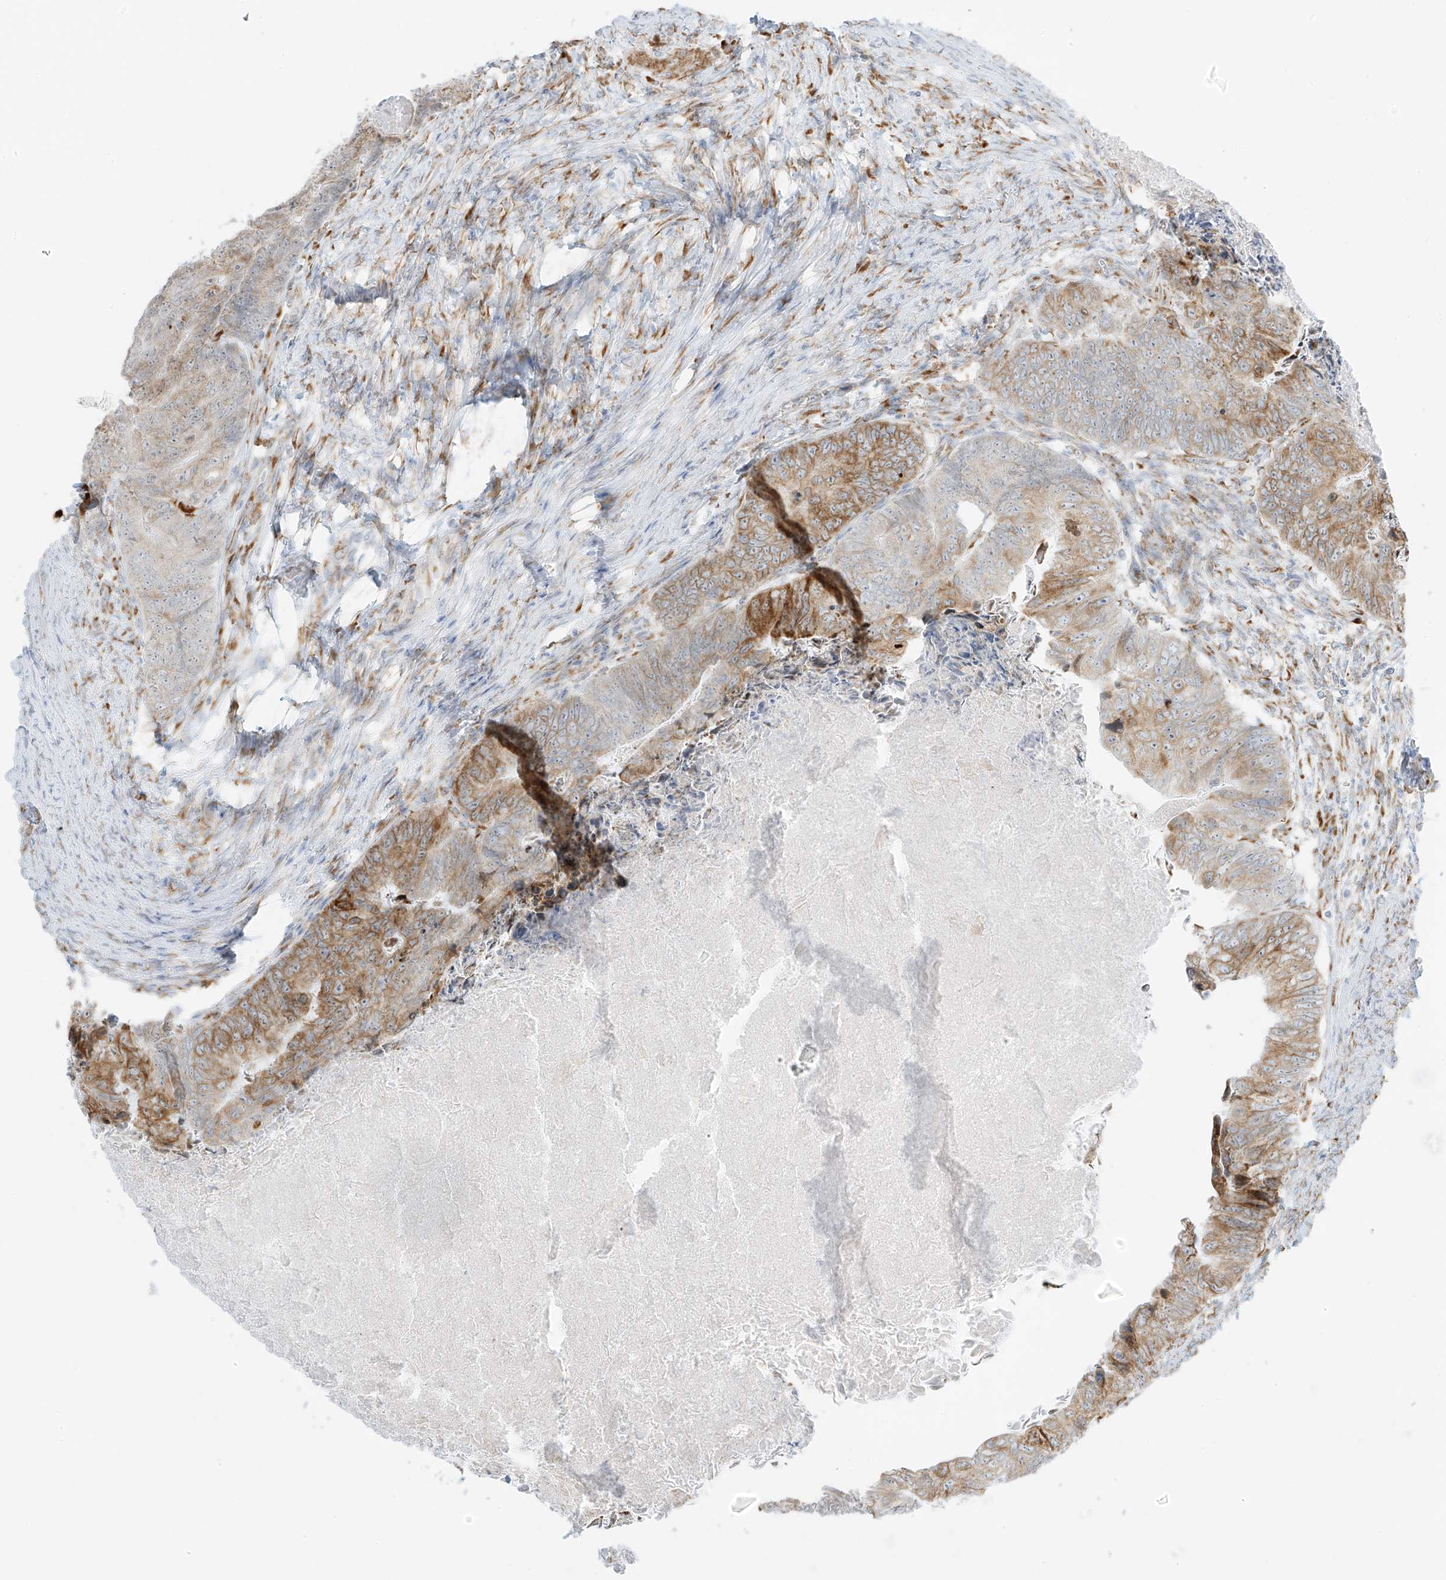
{"staining": {"intensity": "moderate", "quantity": "25%-75%", "location": "cytoplasmic/membranous"}, "tissue": "colorectal cancer", "cell_type": "Tumor cells", "image_type": "cancer", "snomed": [{"axis": "morphology", "description": "Adenocarcinoma, NOS"}, {"axis": "topography", "description": "Colon"}], "caption": "High-power microscopy captured an immunohistochemistry (IHC) photomicrograph of colorectal cancer, revealing moderate cytoplasmic/membranous expression in about 25%-75% of tumor cells. (DAB IHC, brown staining for protein, blue staining for nuclei).", "gene": "LRRC59", "patient": {"sex": "female", "age": 67}}